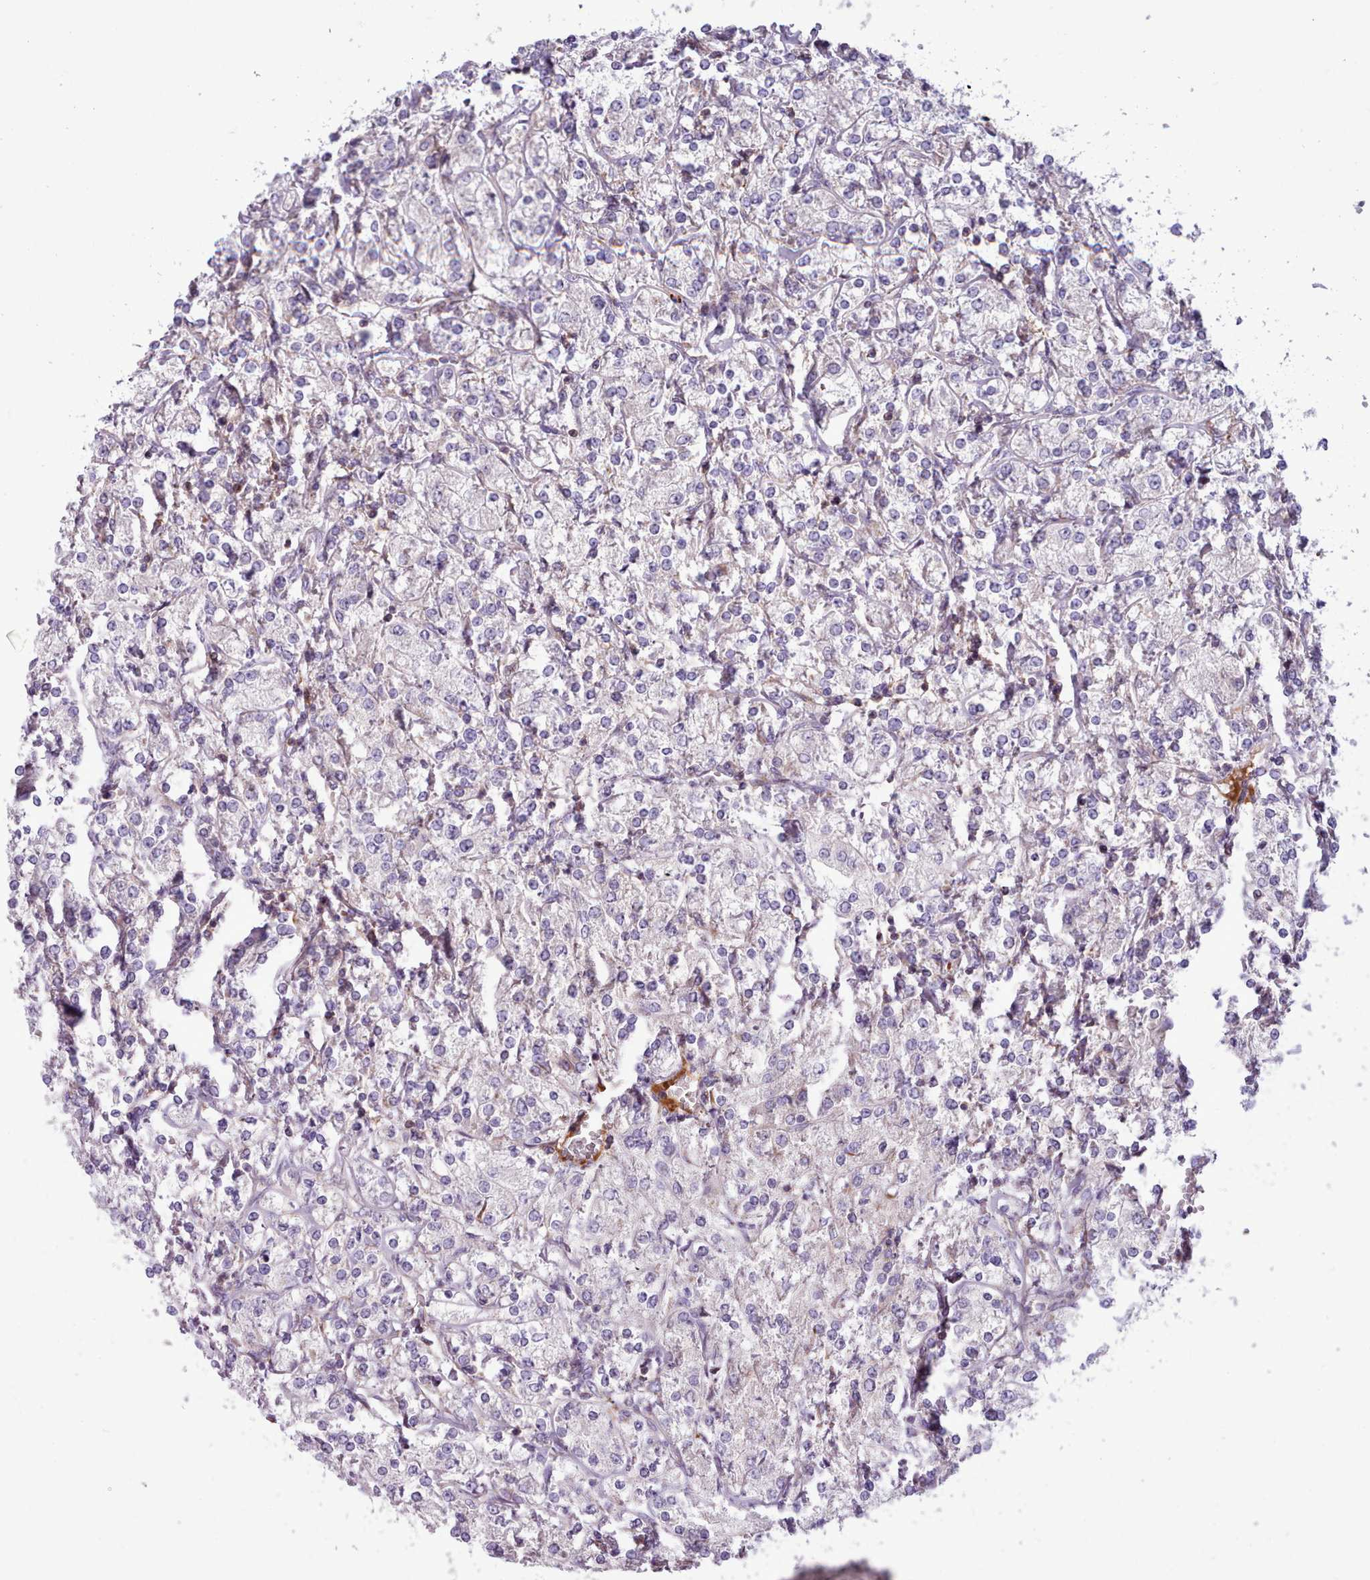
{"staining": {"intensity": "negative", "quantity": "none", "location": "none"}, "tissue": "renal cancer", "cell_type": "Tumor cells", "image_type": "cancer", "snomed": [{"axis": "morphology", "description": "Adenocarcinoma, NOS"}, {"axis": "topography", "description": "Kidney"}], "caption": "This is a photomicrograph of immunohistochemistry (IHC) staining of renal adenocarcinoma, which shows no expression in tumor cells.", "gene": "TENT4B", "patient": {"sex": "male", "age": 77}}